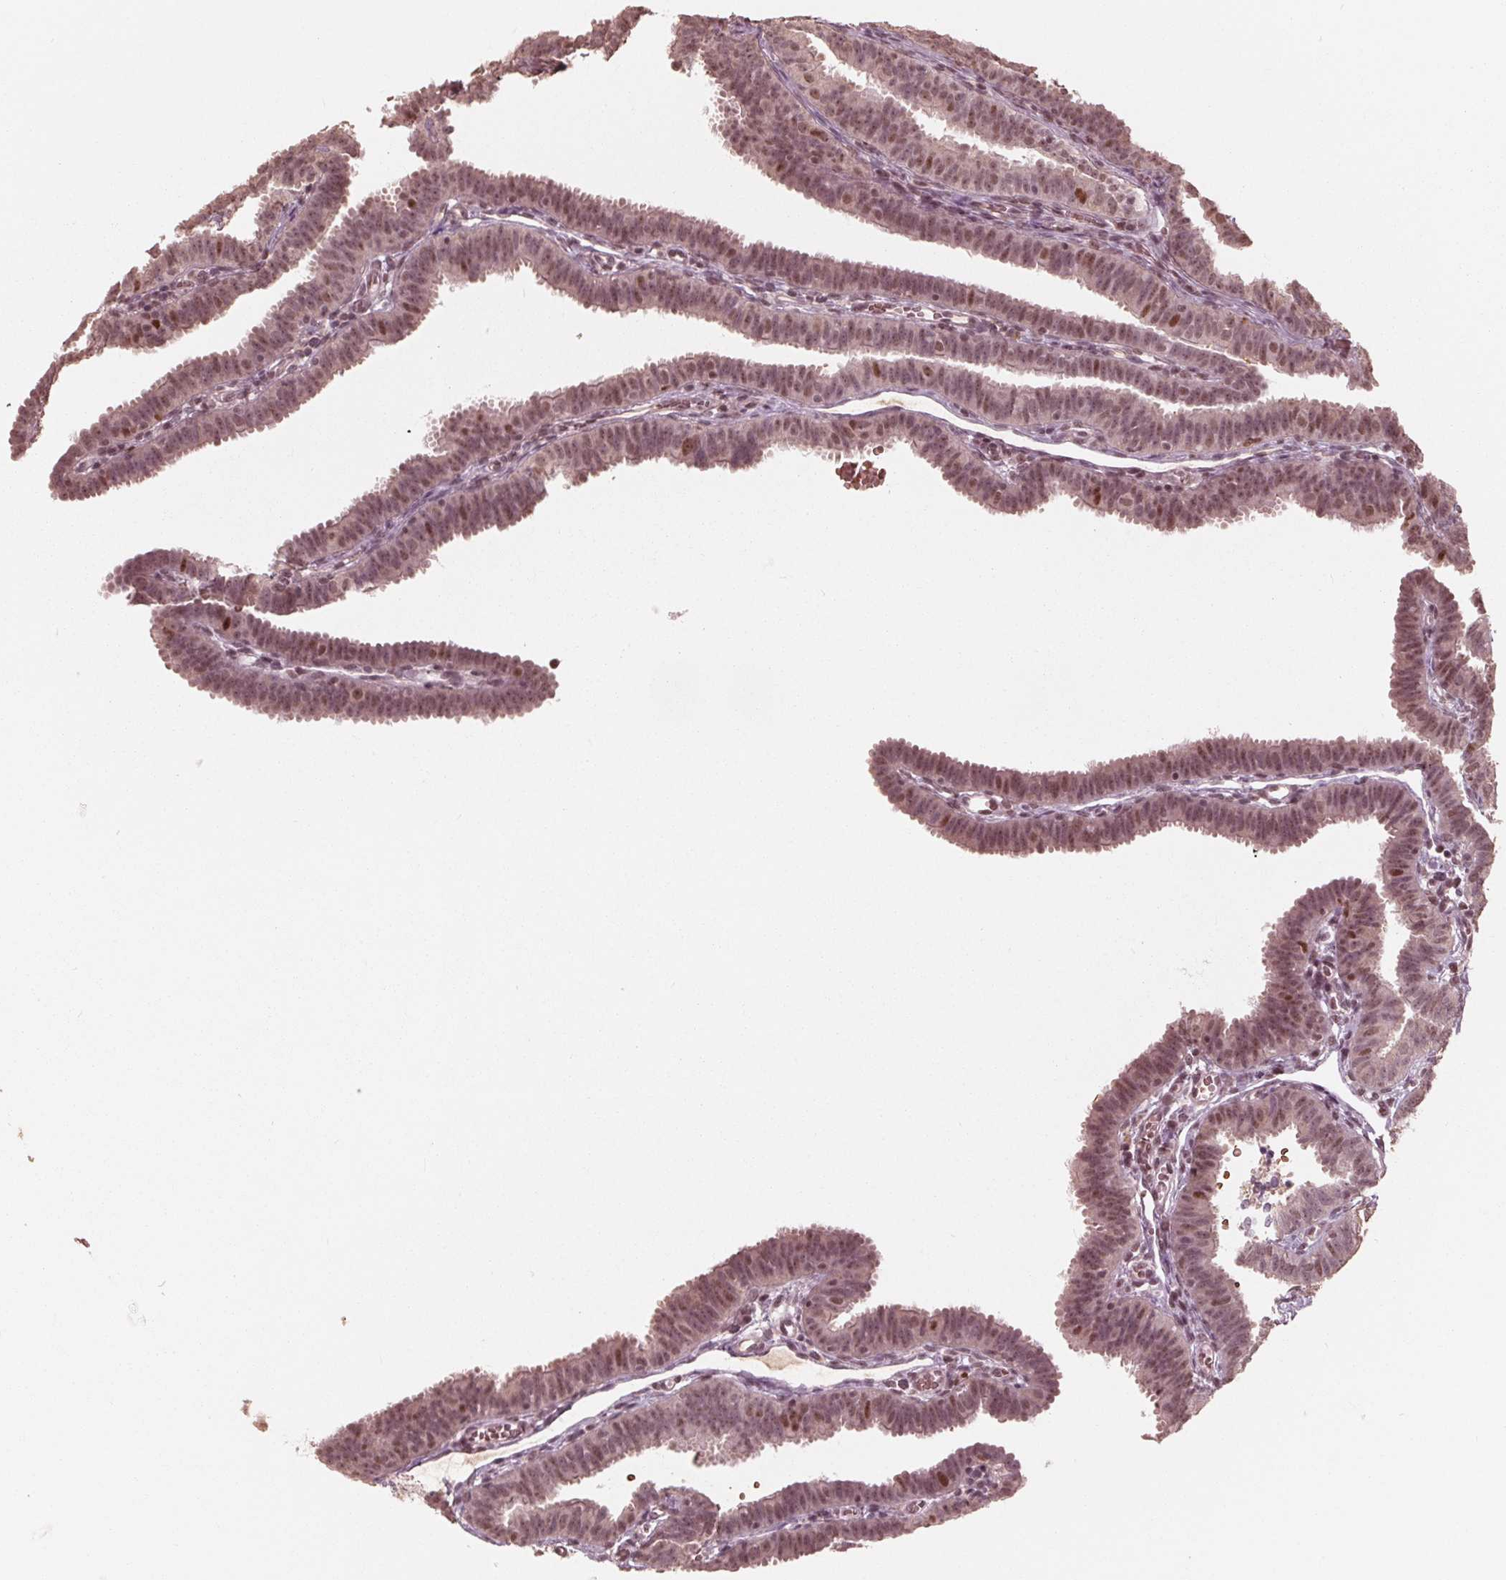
{"staining": {"intensity": "weak", "quantity": ">75%", "location": "cytoplasmic/membranous,nuclear"}, "tissue": "fallopian tube", "cell_type": "Glandular cells", "image_type": "normal", "snomed": [{"axis": "morphology", "description": "Normal tissue, NOS"}, {"axis": "topography", "description": "Fallopian tube"}], "caption": "There is low levels of weak cytoplasmic/membranous,nuclear staining in glandular cells of normal fallopian tube, as demonstrated by immunohistochemical staining (brown color).", "gene": "HIRIP3", "patient": {"sex": "female", "age": 25}}